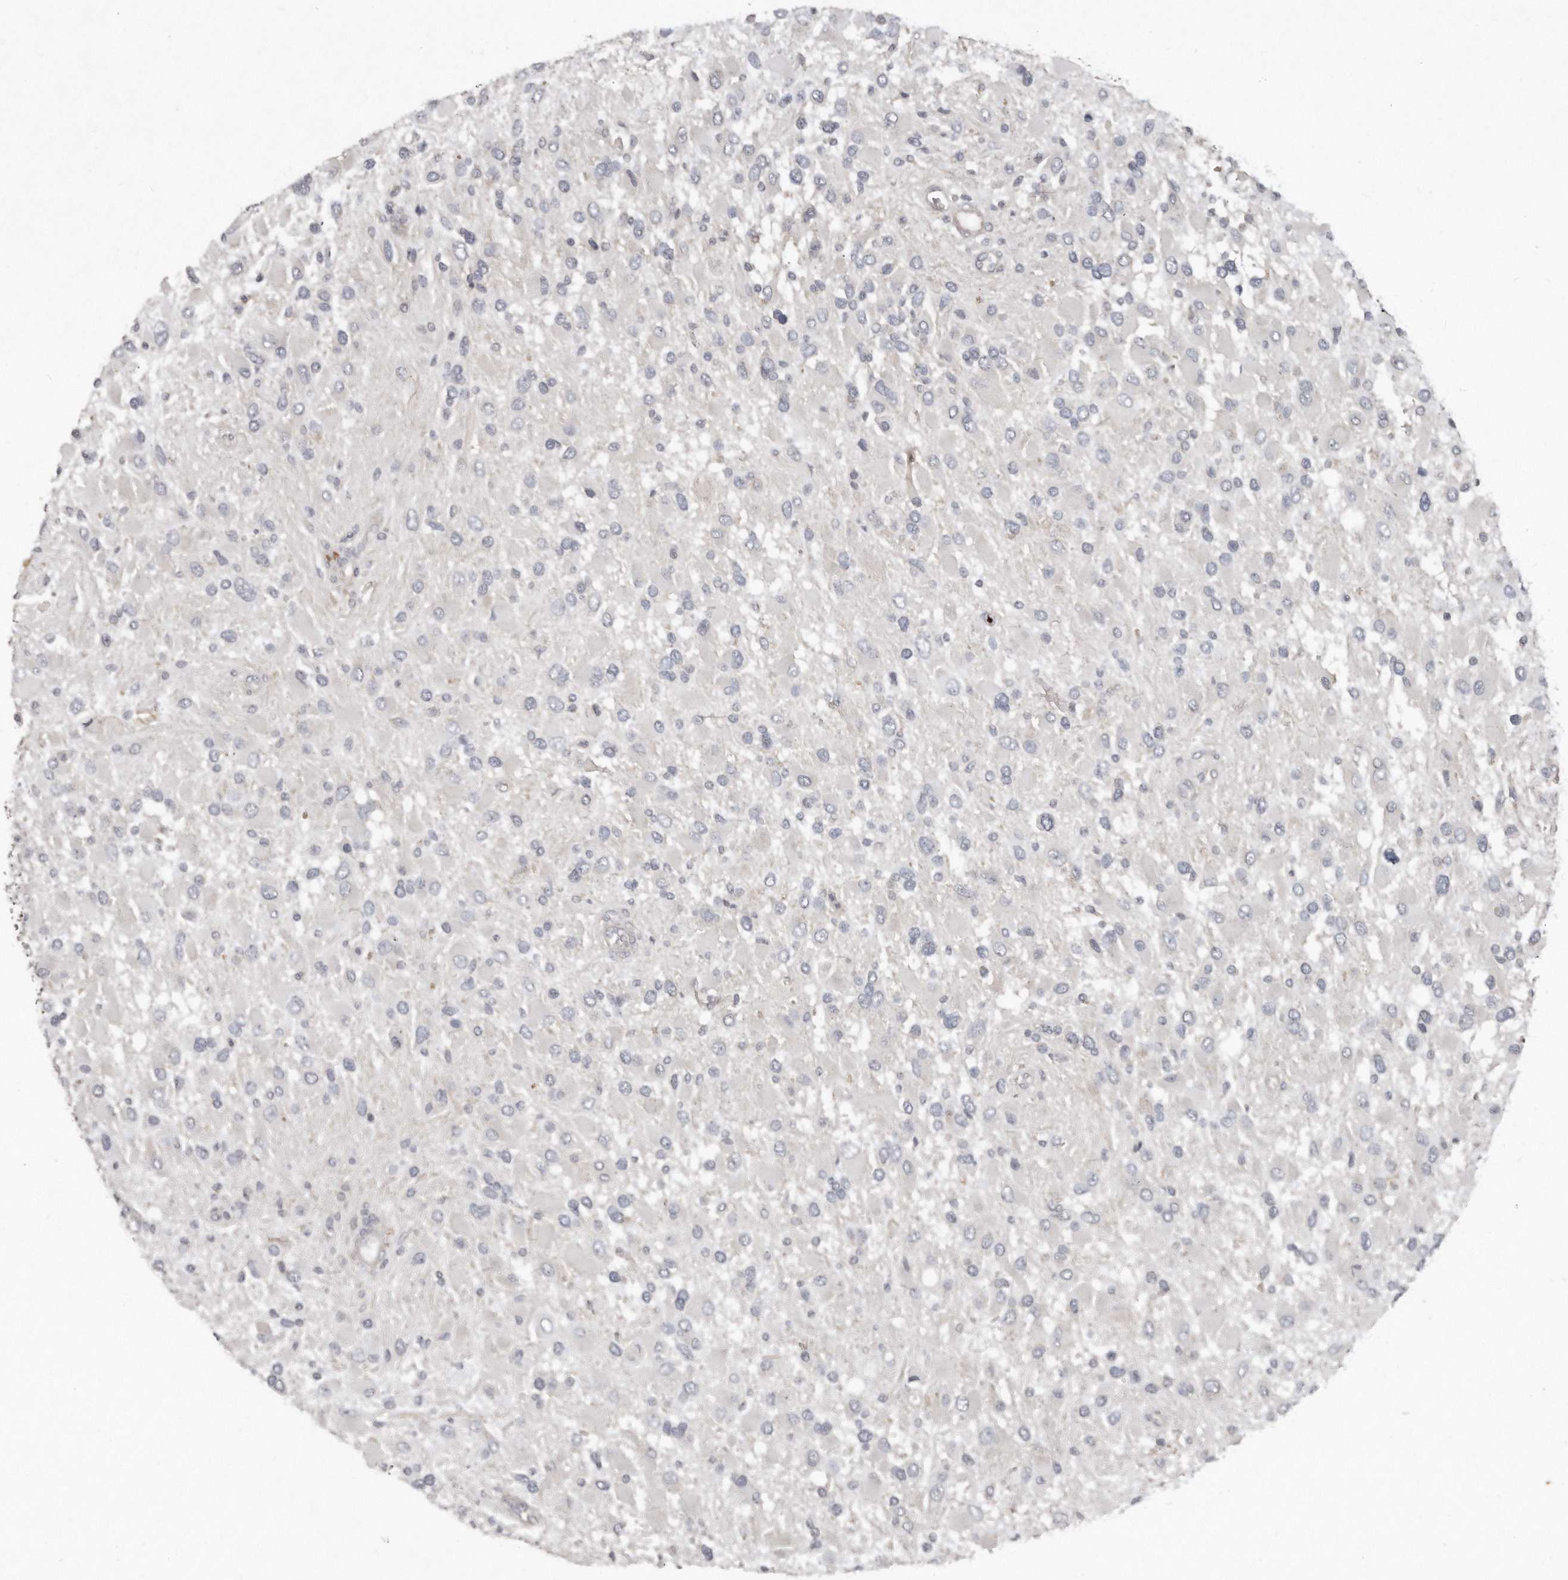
{"staining": {"intensity": "negative", "quantity": "none", "location": "none"}, "tissue": "glioma", "cell_type": "Tumor cells", "image_type": "cancer", "snomed": [{"axis": "morphology", "description": "Glioma, malignant, High grade"}, {"axis": "topography", "description": "Brain"}], "caption": "Micrograph shows no significant protein positivity in tumor cells of glioma.", "gene": "AKNAD1", "patient": {"sex": "male", "age": 53}}